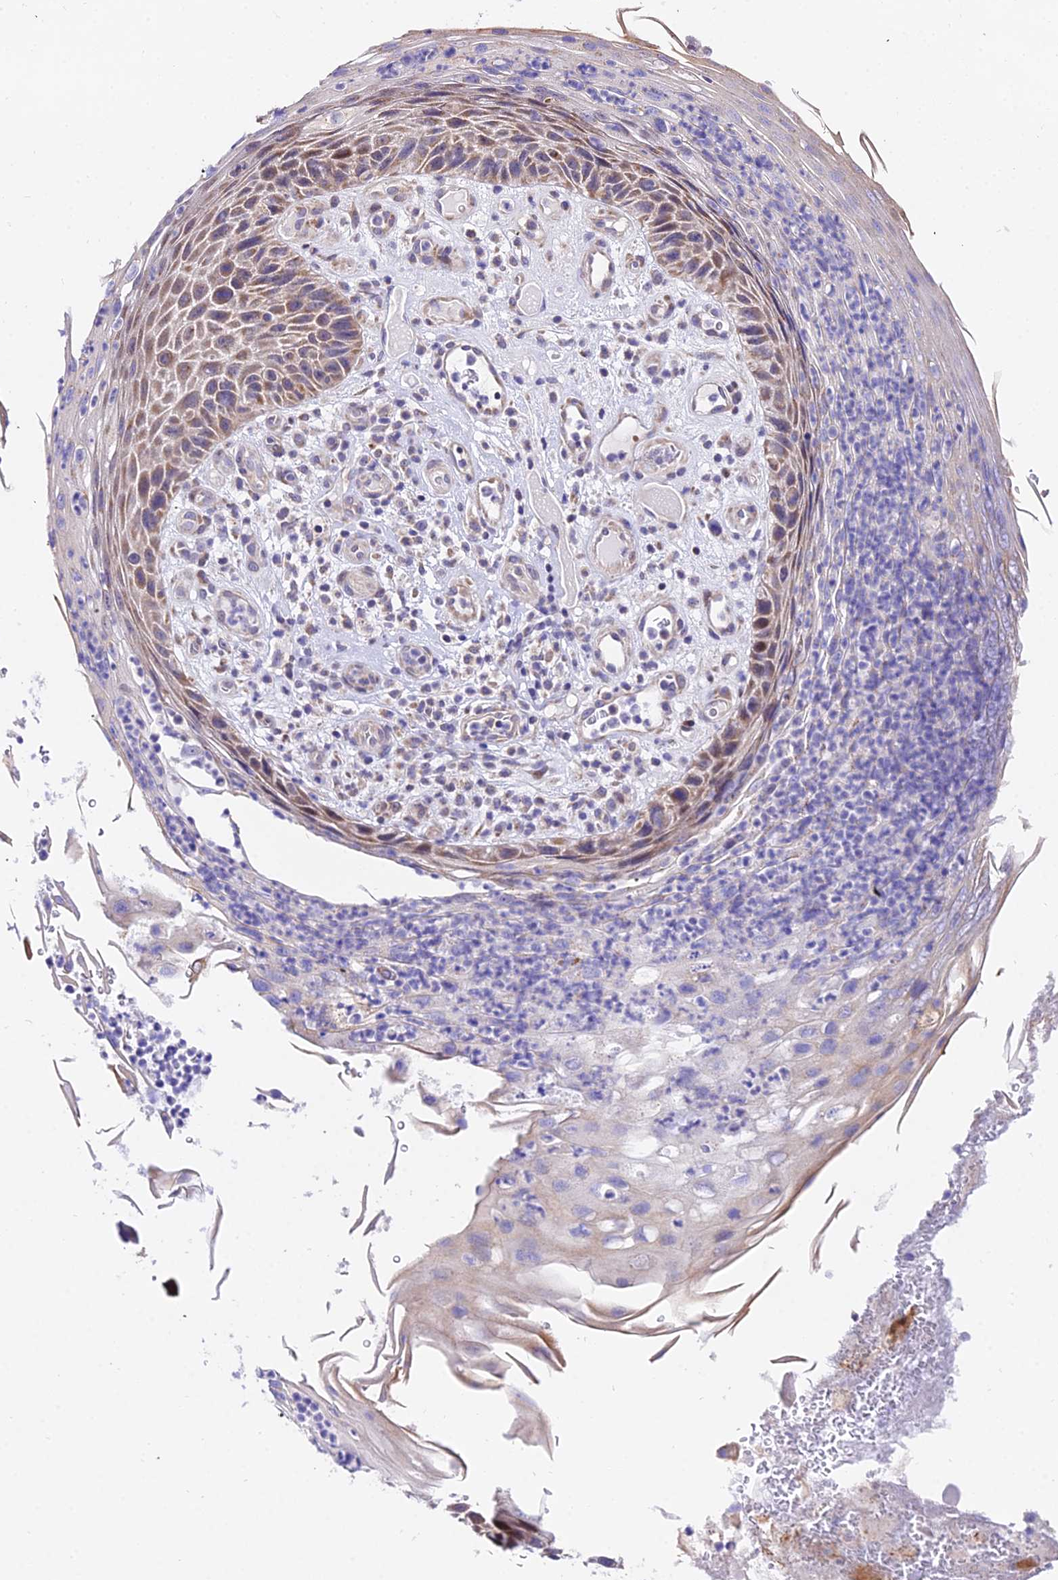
{"staining": {"intensity": "moderate", "quantity": ">75%", "location": "cytoplasmic/membranous"}, "tissue": "skin cancer", "cell_type": "Tumor cells", "image_type": "cancer", "snomed": [{"axis": "morphology", "description": "Squamous cell carcinoma, NOS"}, {"axis": "topography", "description": "Skin"}], "caption": "Immunohistochemistry (IHC) histopathology image of skin squamous cell carcinoma stained for a protein (brown), which displays medium levels of moderate cytoplasmic/membranous positivity in approximately >75% of tumor cells.", "gene": "ATP5PB", "patient": {"sex": "female", "age": 88}}